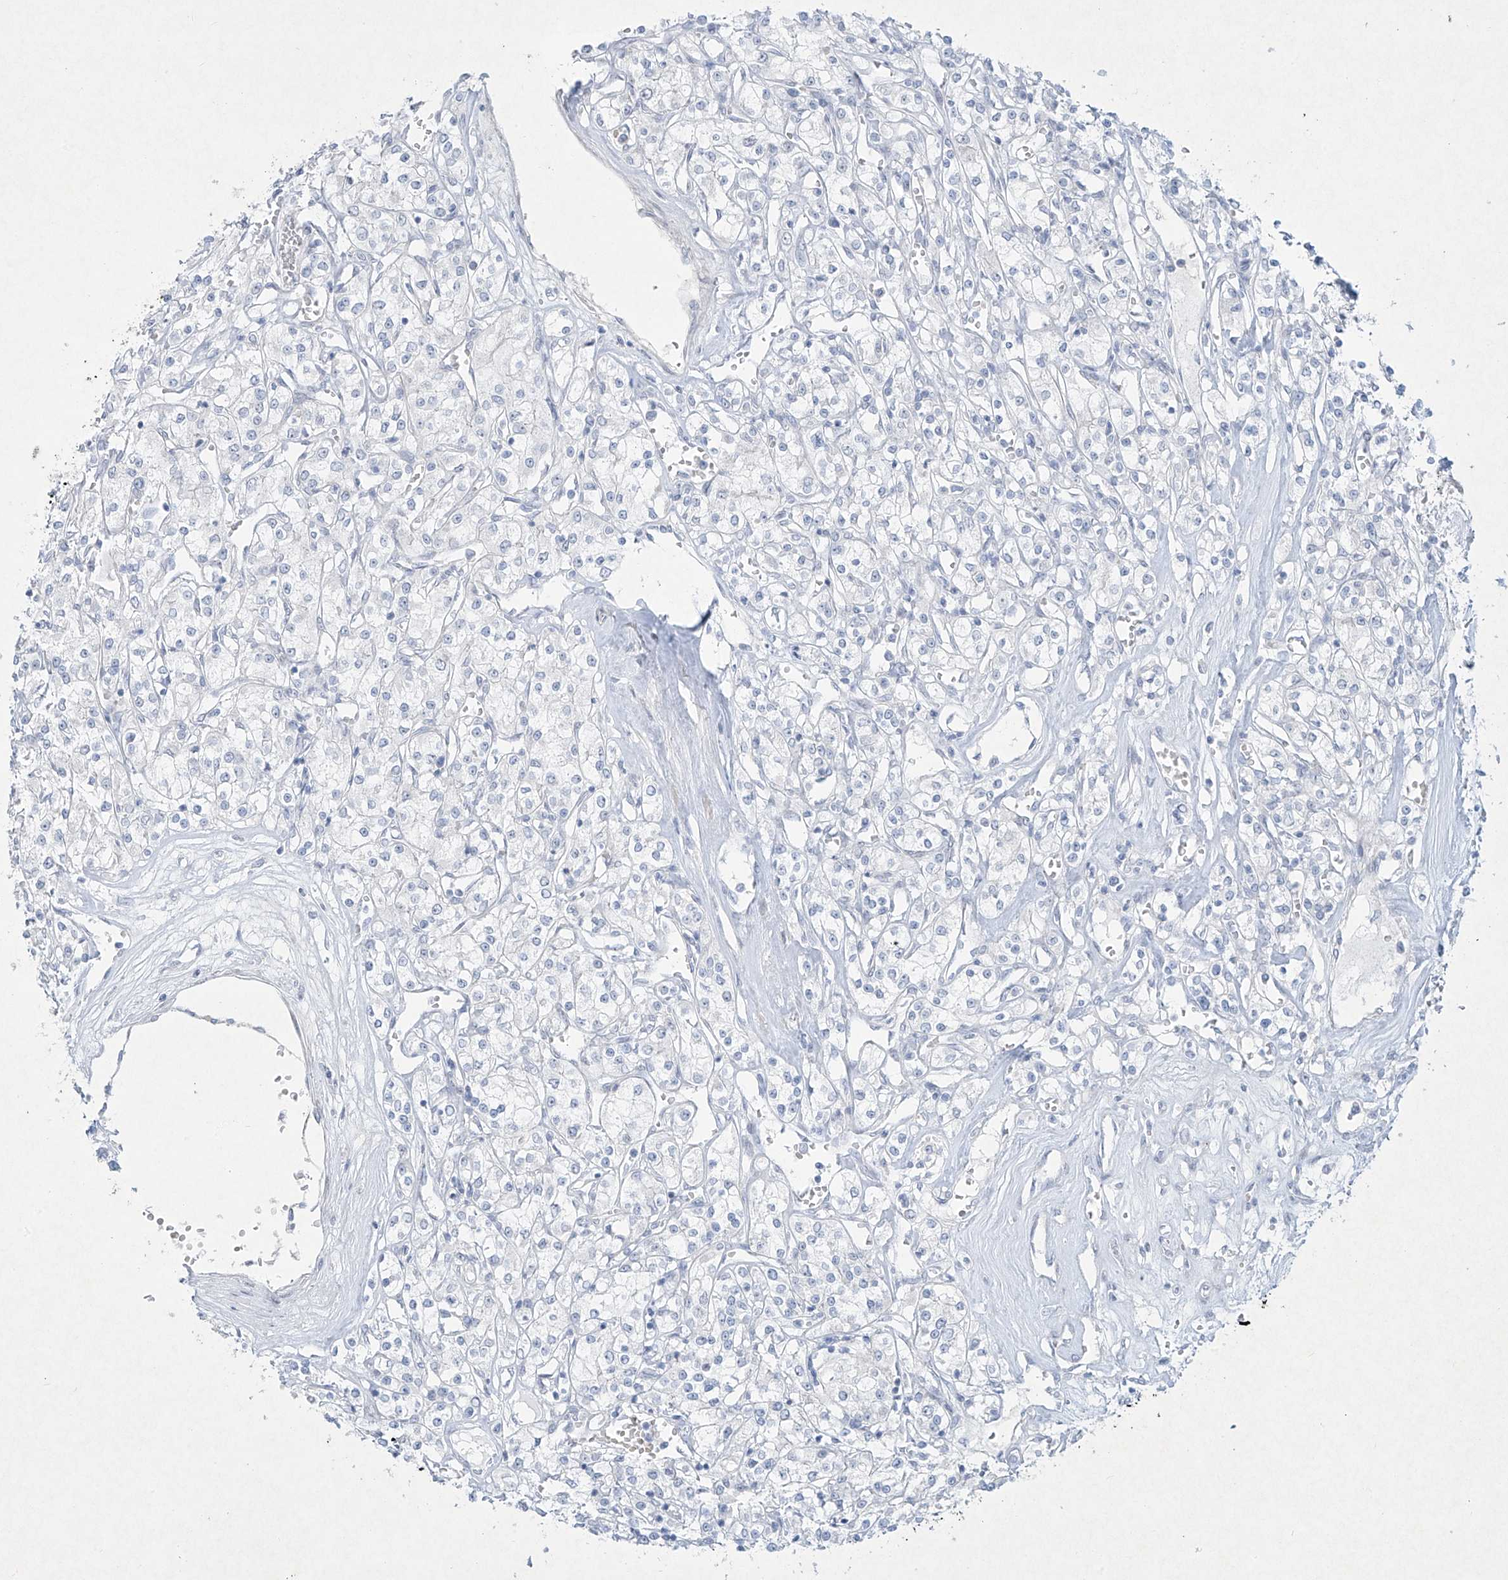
{"staining": {"intensity": "negative", "quantity": "none", "location": "none"}, "tissue": "renal cancer", "cell_type": "Tumor cells", "image_type": "cancer", "snomed": [{"axis": "morphology", "description": "Adenocarcinoma, NOS"}, {"axis": "topography", "description": "Kidney"}], "caption": "Micrograph shows no protein staining in tumor cells of renal cancer (adenocarcinoma) tissue. Brightfield microscopy of immunohistochemistry (IHC) stained with DAB (3,3'-diaminobenzidine) (brown) and hematoxylin (blue), captured at high magnification.", "gene": "PAX6", "patient": {"sex": "female", "age": 59}}